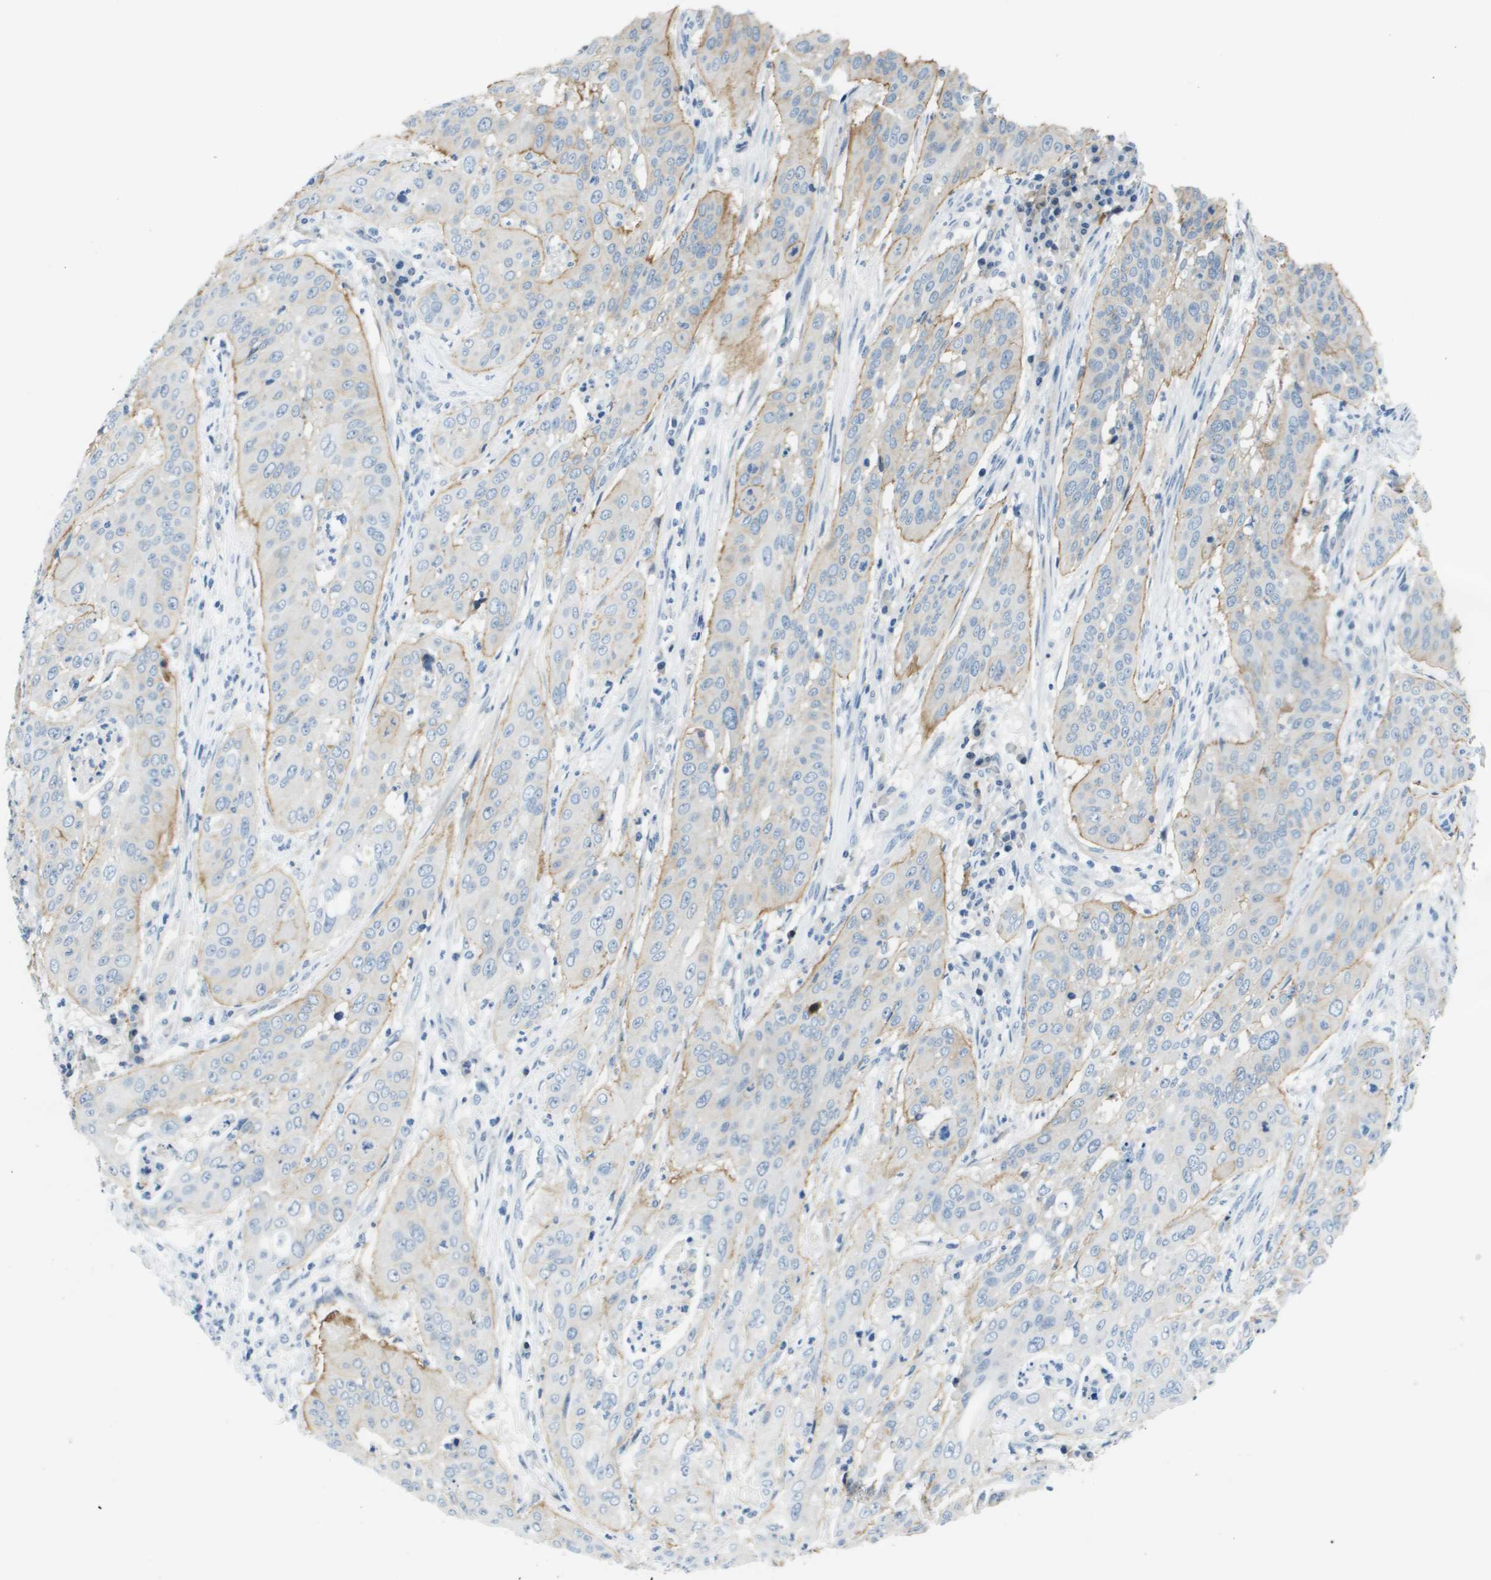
{"staining": {"intensity": "moderate", "quantity": "<25%", "location": "cytoplasmic/membranous"}, "tissue": "cervical cancer", "cell_type": "Tumor cells", "image_type": "cancer", "snomed": [{"axis": "morphology", "description": "Normal tissue, NOS"}, {"axis": "morphology", "description": "Squamous cell carcinoma, NOS"}, {"axis": "topography", "description": "Cervix"}], "caption": "Cervical cancer stained with a protein marker shows moderate staining in tumor cells.", "gene": "ITGA6", "patient": {"sex": "female", "age": 39}}